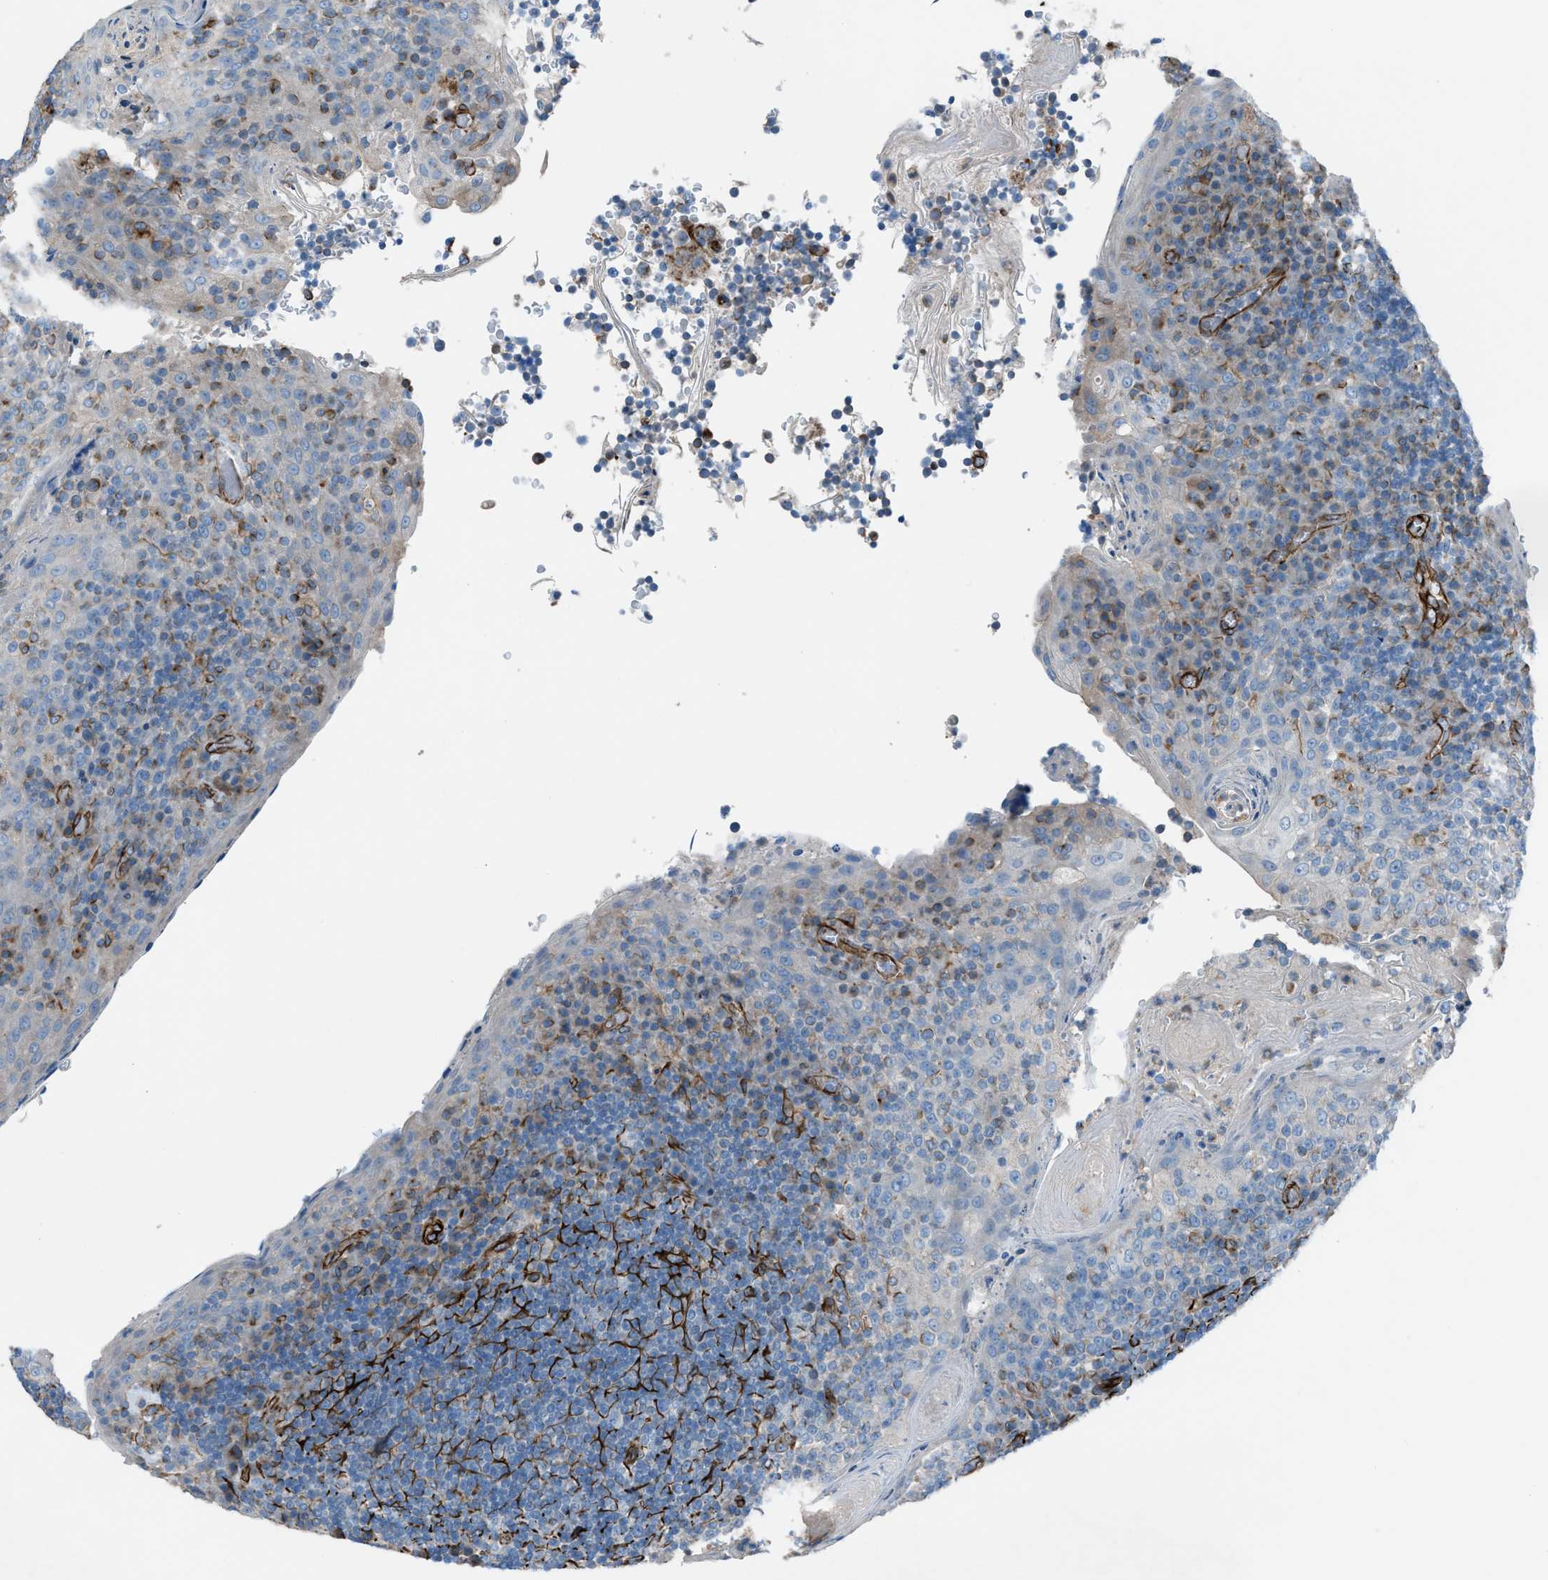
{"staining": {"intensity": "weak", "quantity": "<25%", "location": "cytoplasmic/membranous"}, "tissue": "tonsil", "cell_type": "Germinal center cells", "image_type": "normal", "snomed": [{"axis": "morphology", "description": "Normal tissue, NOS"}, {"axis": "topography", "description": "Tonsil"}], "caption": "Protein analysis of normal tonsil displays no significant staining in germinal center cells.", "gene": "CABP7", "patient": {"sex": "male", "age": 17}}